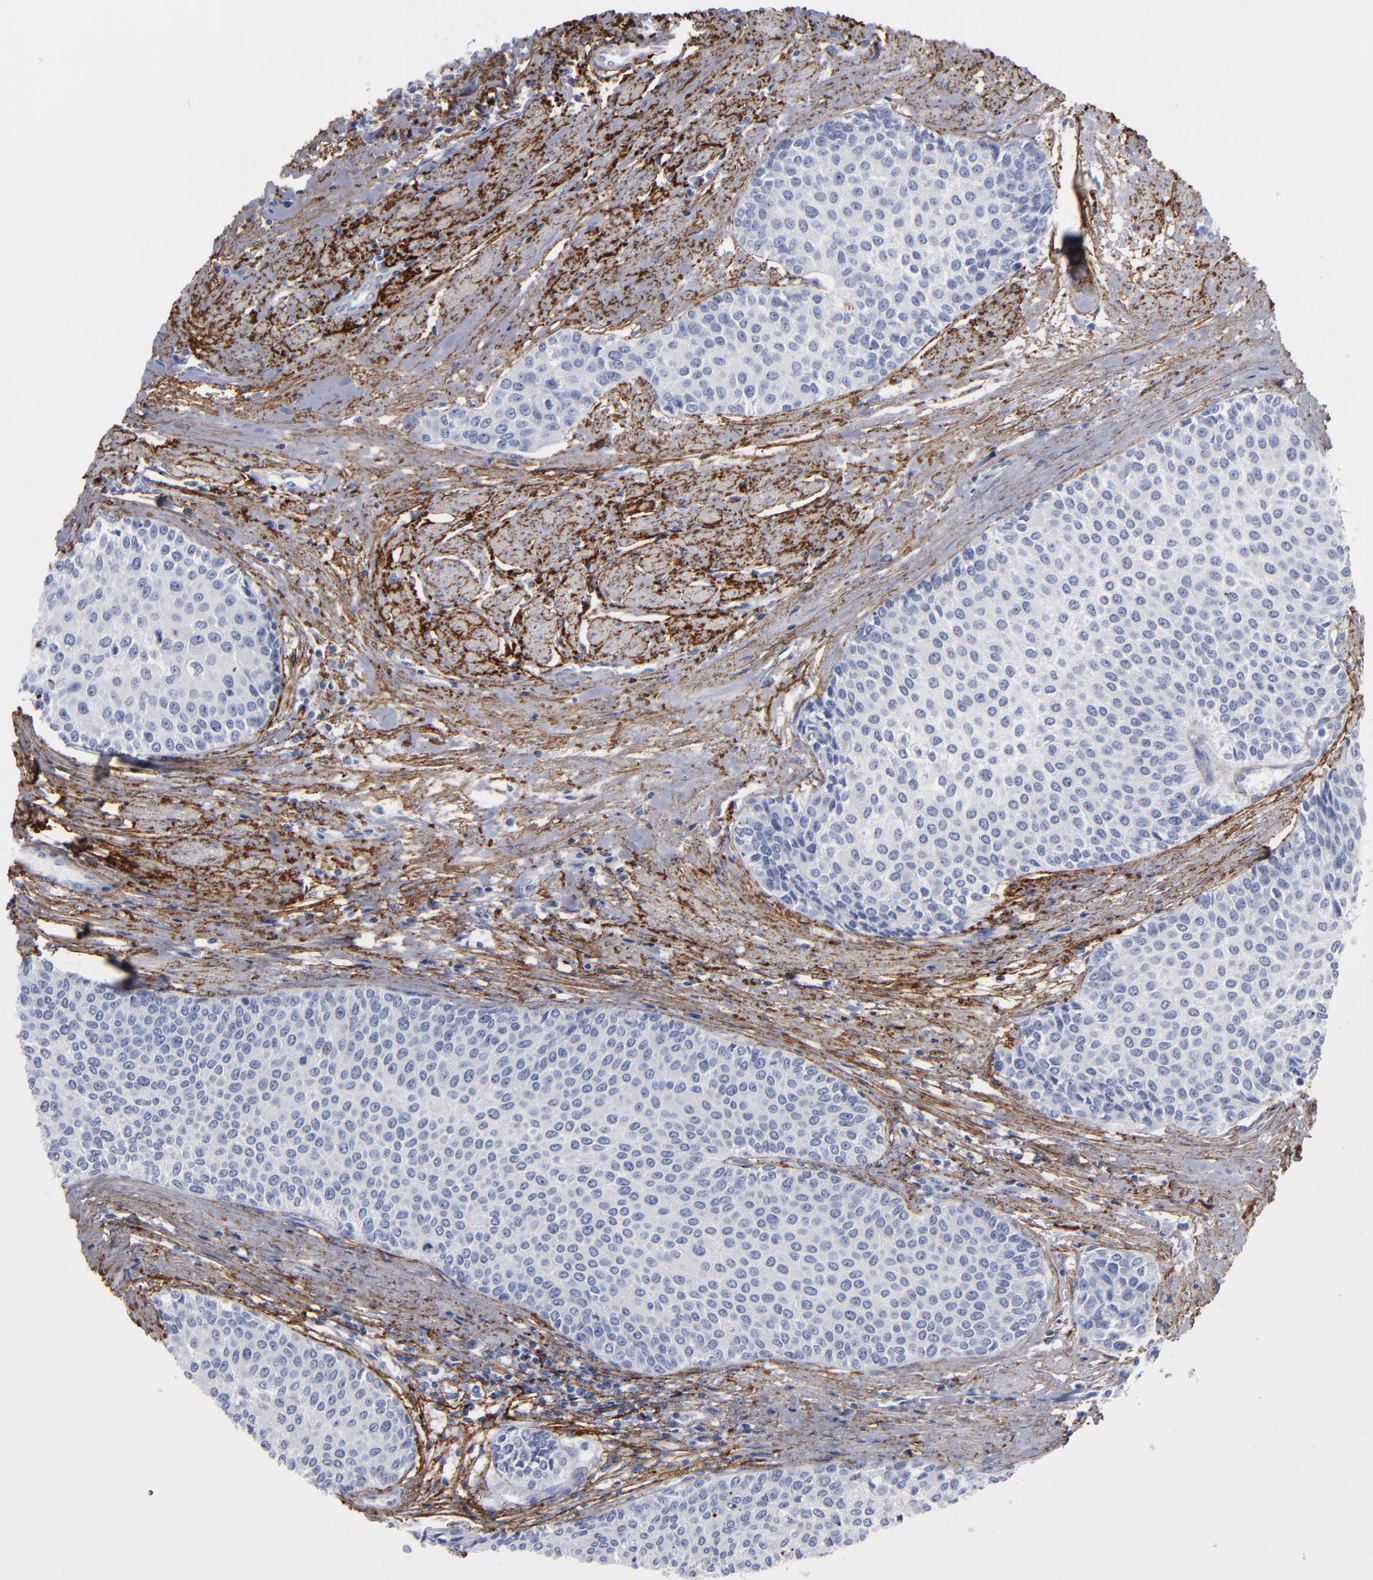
{"staining": {"intensity": "negative", "quantity": "none", "location": "none"}, "tissue": "urothelial cancer", "cell_type": "Tumor cells", "image_type": "cancer", "snomed": [{"axis": "morphology", "description": "Urothelial carcinoma, Low grade"}, {"axis": "topography", "description": "Urinary bladder"}], "caption": "Human urothelial carcinoma (low-grade) stained for a protein using immunohistochemistry (IHC) displays no expression in tumor cells.", "gene": "EMILIN1", "patient": {"sex": "female", "age": 73}}